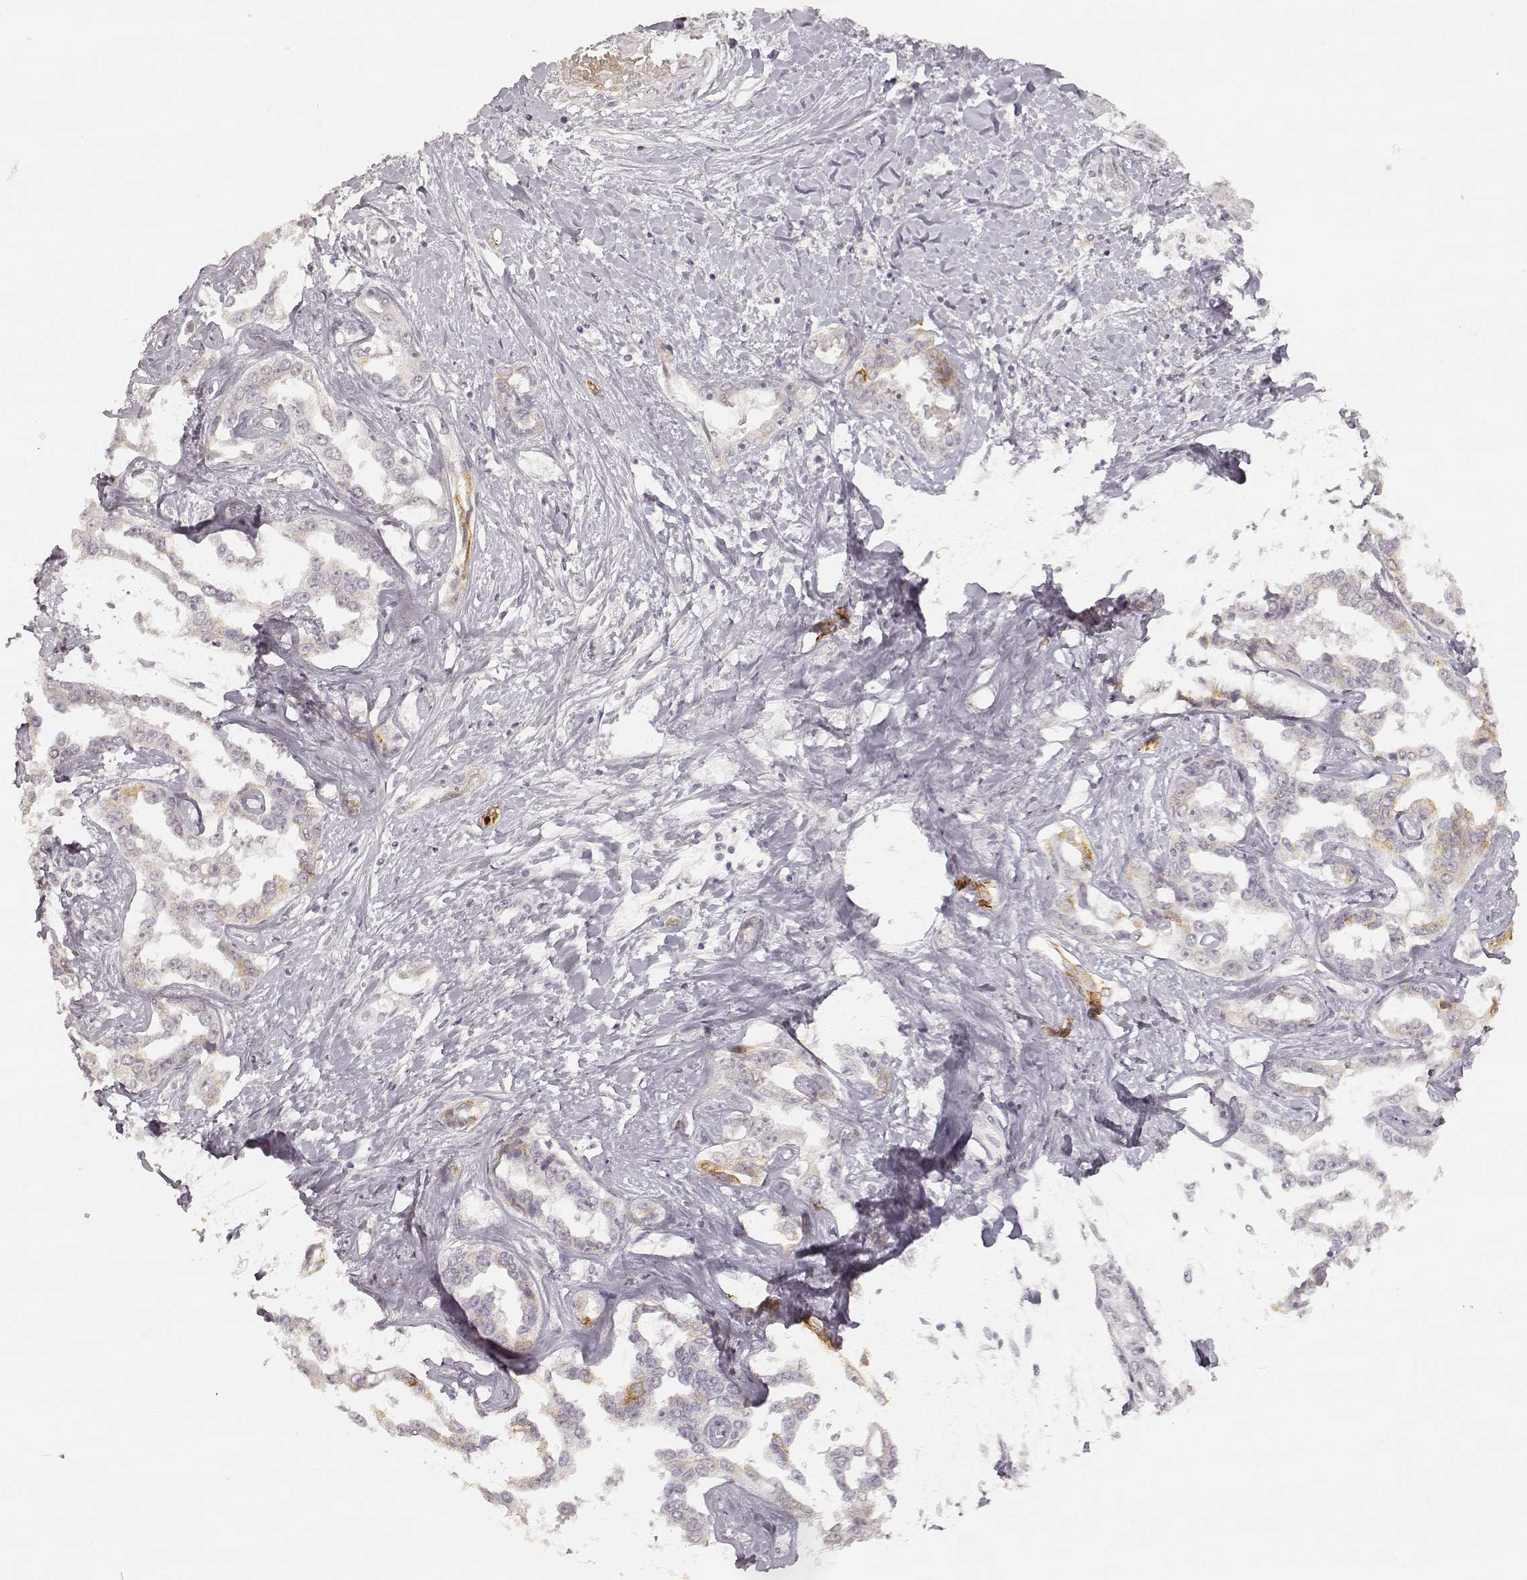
{"staining": {"intensity": "moderate", "quantity": "<25%", "location": "cytoplasmic/membranous"}, "tissue": "liver cancer", "cell_type": "Tumor cells", "image_type": "cancer", "snomed": [{"axis": "morphology", "description": "Cholangiocarcinoma"}, {"axis": "topography", "description": "Liver"}], "caption": "IHC (DAB) staining of cholangiocarcinoma (liver) exhibits moderate cytoplasmic/membranous protein expression in about <25% of tumor cells.", "gene": "LAMC2", "patient": {"sex": "male", "age": 59}}